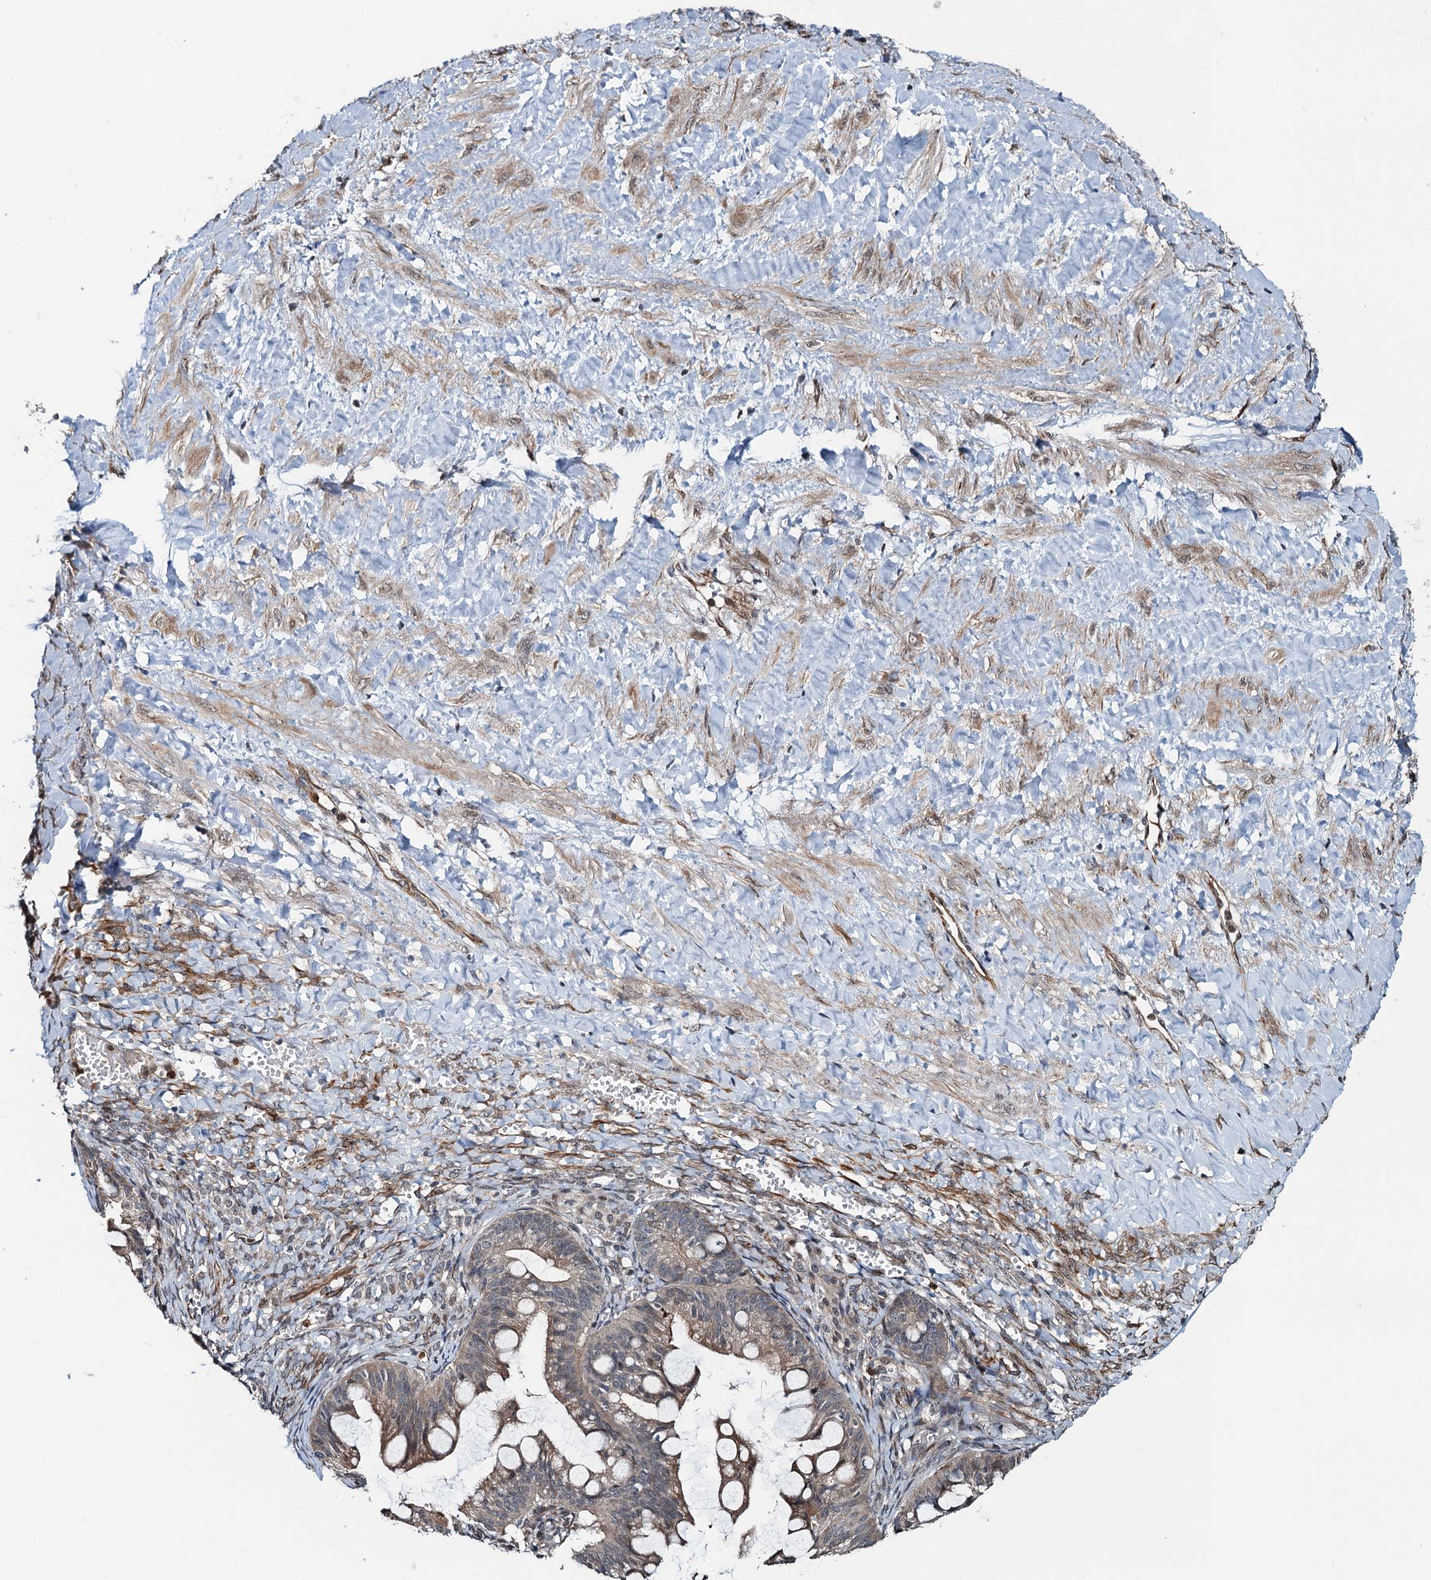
{"staining": {"intensity": "moderate", "quantity": "25%-75%", "location": "cytoplasmic/membranous"}, "tissue": "ovarian cancer", "cell_type": "Tumor cells", "image_type": "cancer", "snomed": [{"axis": "morphology", "description": "Cystadenocarcinoma, mucinous, NOS"}, {"axis": "topography", "description": "Ovary"}], "caption": "Tumor cells show medium levels of moderate cytoplasmic/membranous positivity in about 25%-75% of cells in ovarian cancer. The staining was performed using DAB (3,3'-diaminobenzidine), with brown indicating positive protein expression. Nuclei are stained blue with hematoxylin.", "gene": "WHAMM", "patient": {"sex": "female", "age": 73}}